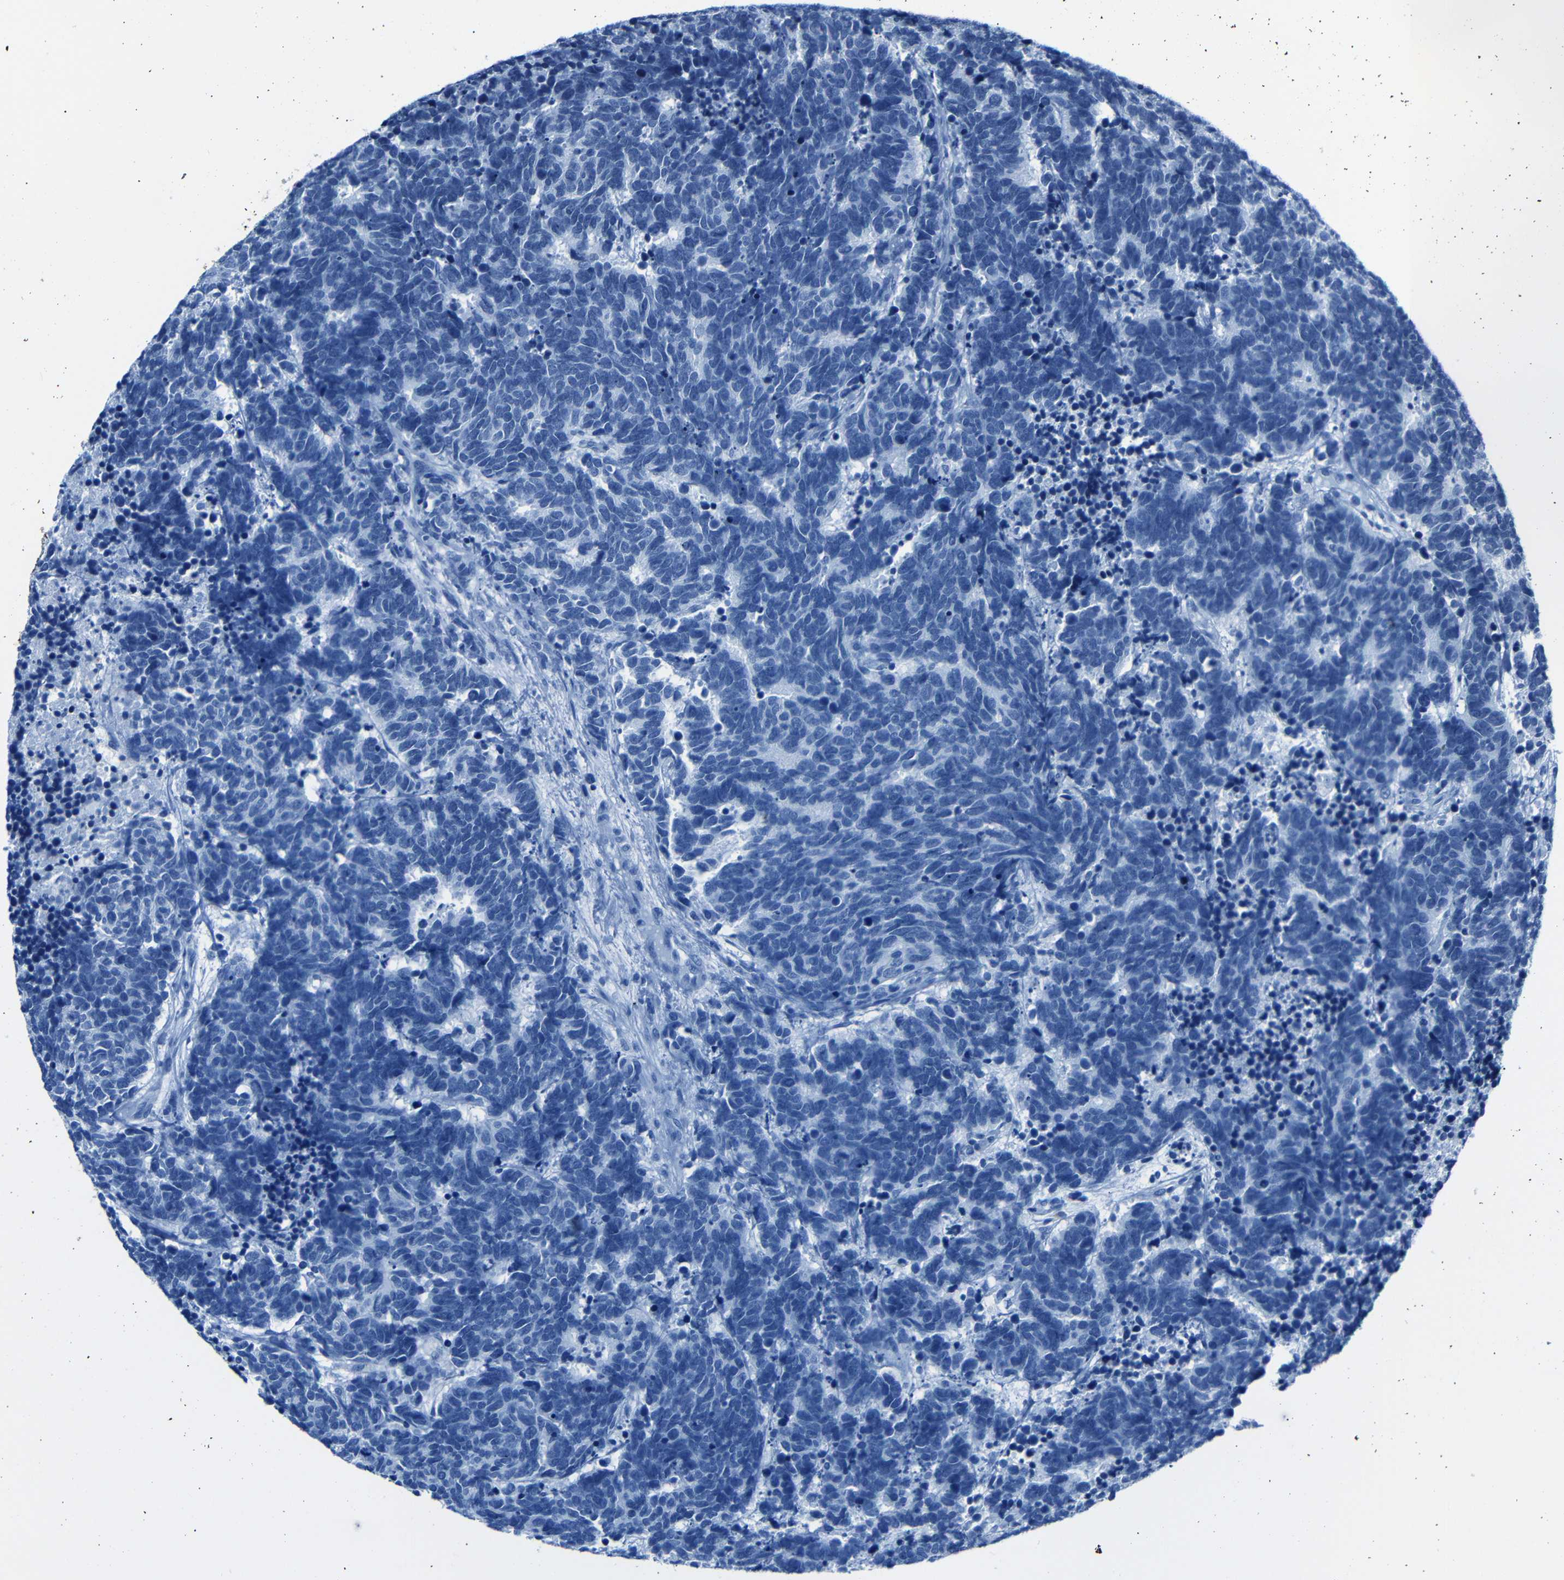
{"staining": {"intensity": "negative", "quantity": "none", "location": "none"}, "tissue": "carcinoid", "cell_type": "Tumor cells", "image_type": "cancer", "snomed": [{"axis": "morphology", "description": "Carcinoma, NOS"}, {"axis": "morphology", "description": "Carcinoid, malignant, NOS"}, {"axis": "topography", "description": "Urinary bladder"}], "caption": "Carcinoid (malignant) was stained to show a protein in brown. There is no significant positivity in tumor cells. (Stains: DAB immunohistochemistry with hematoxylin counter stain, Microscopy: brightfield microscopy at high magnification).", "gene": "CLDN11", "patient": {"sex": "male", "age": 57}}